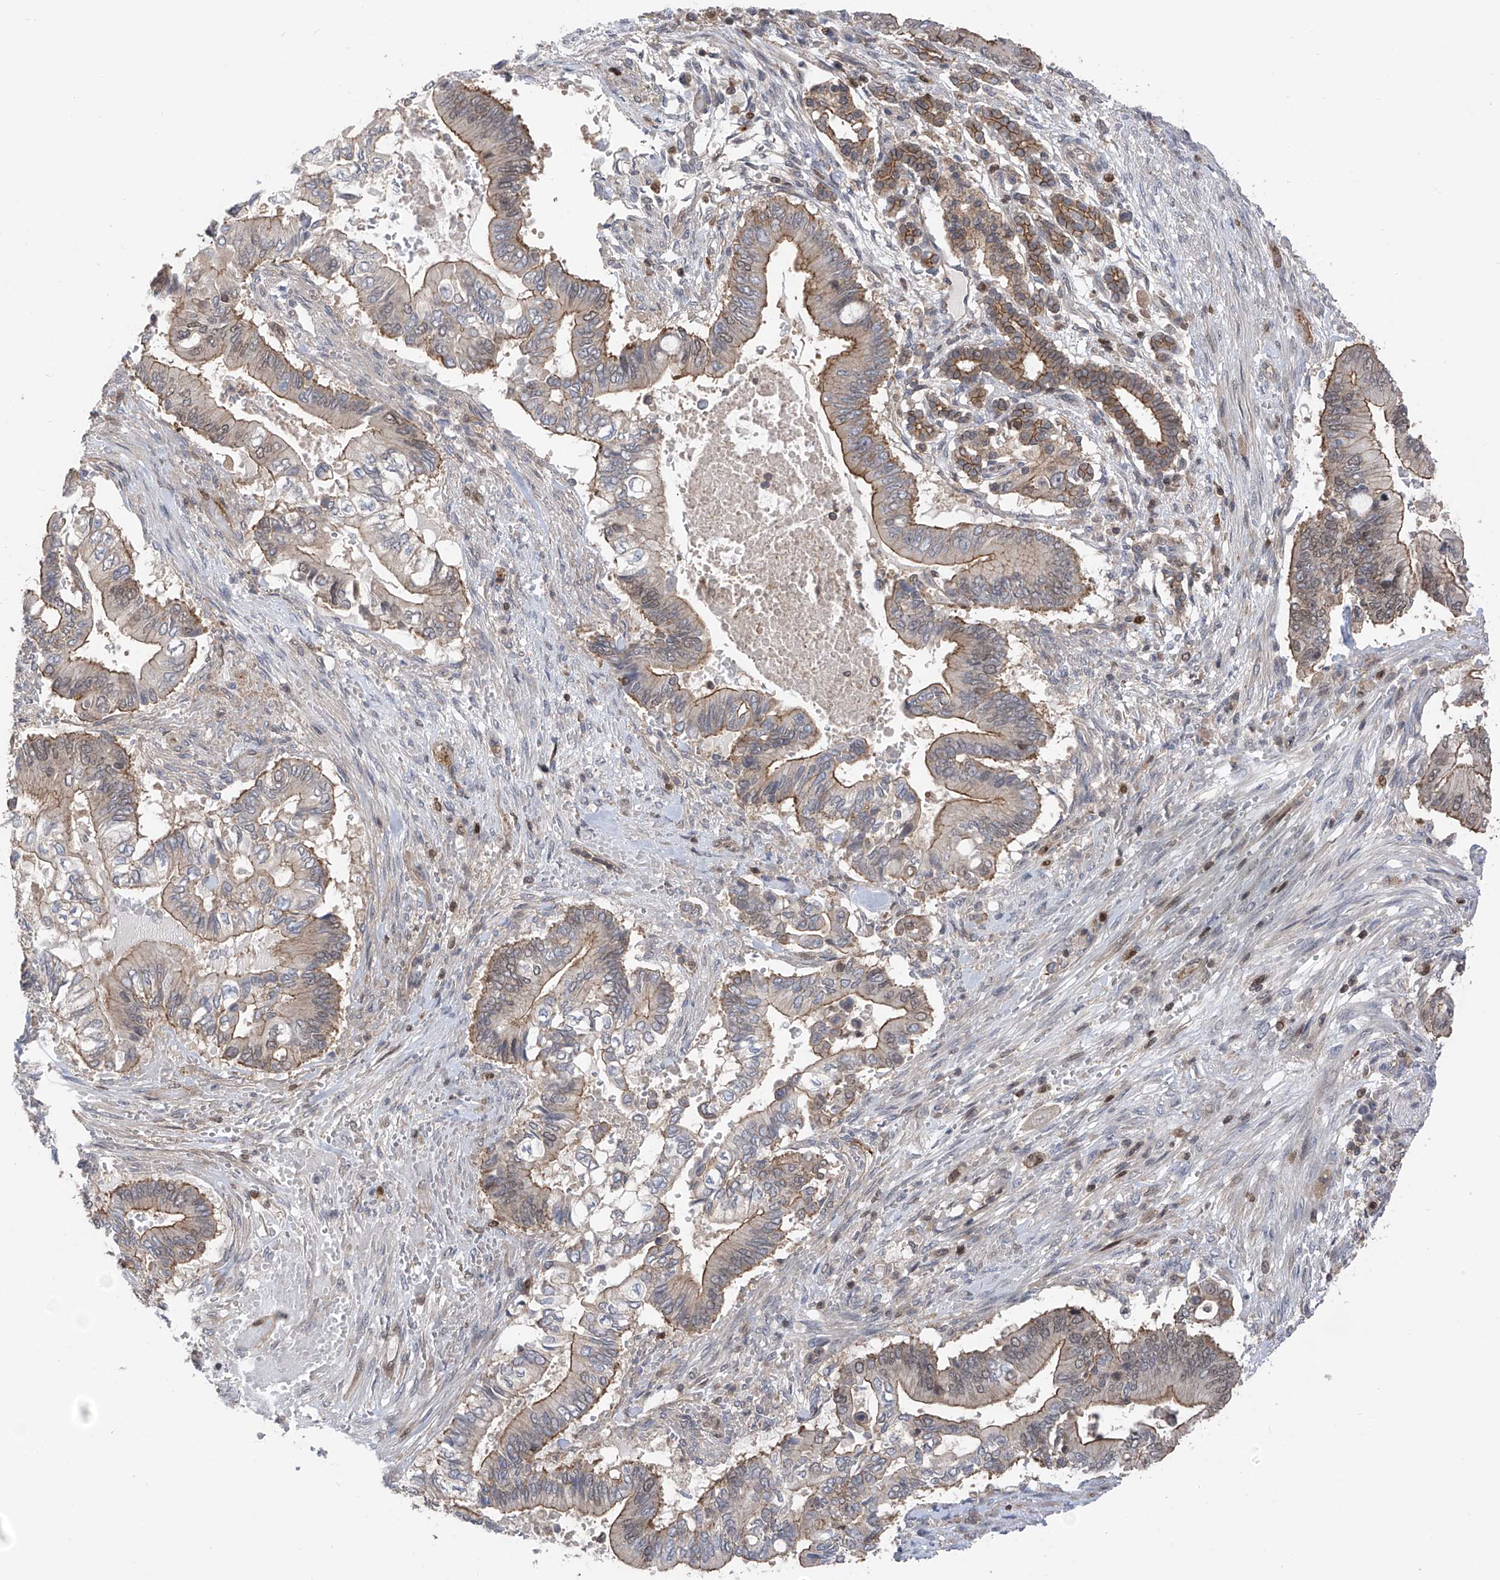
{"staining": {"intensity": "weak", "quantity": "25%-75%", "location": "cytoplasmic/membranous"}, "tissue": "pancreatic cancer", "cell_type": "Tumor cells", "image_type": "cancer", "snomed": [{"axis": "morphology", "description": "Adenocarcinoma, NOS"}, {"axis": "topography", "description": "Pancreas"}], "caption": "IHC of human pancreatic cancer demonstrates low levels of weak cytoplasmic/membranous staining in about 25%-75% of tumor cells. The staining was performed using DAB (3,3'-diaminobenzidine) to visualize the protein expression in brown, while the nuclei were stained in blue with hematoxylin (Magnification: 20x).", "gene": "DNAJC9", "patient": {"sex": "male", "age": 68}}